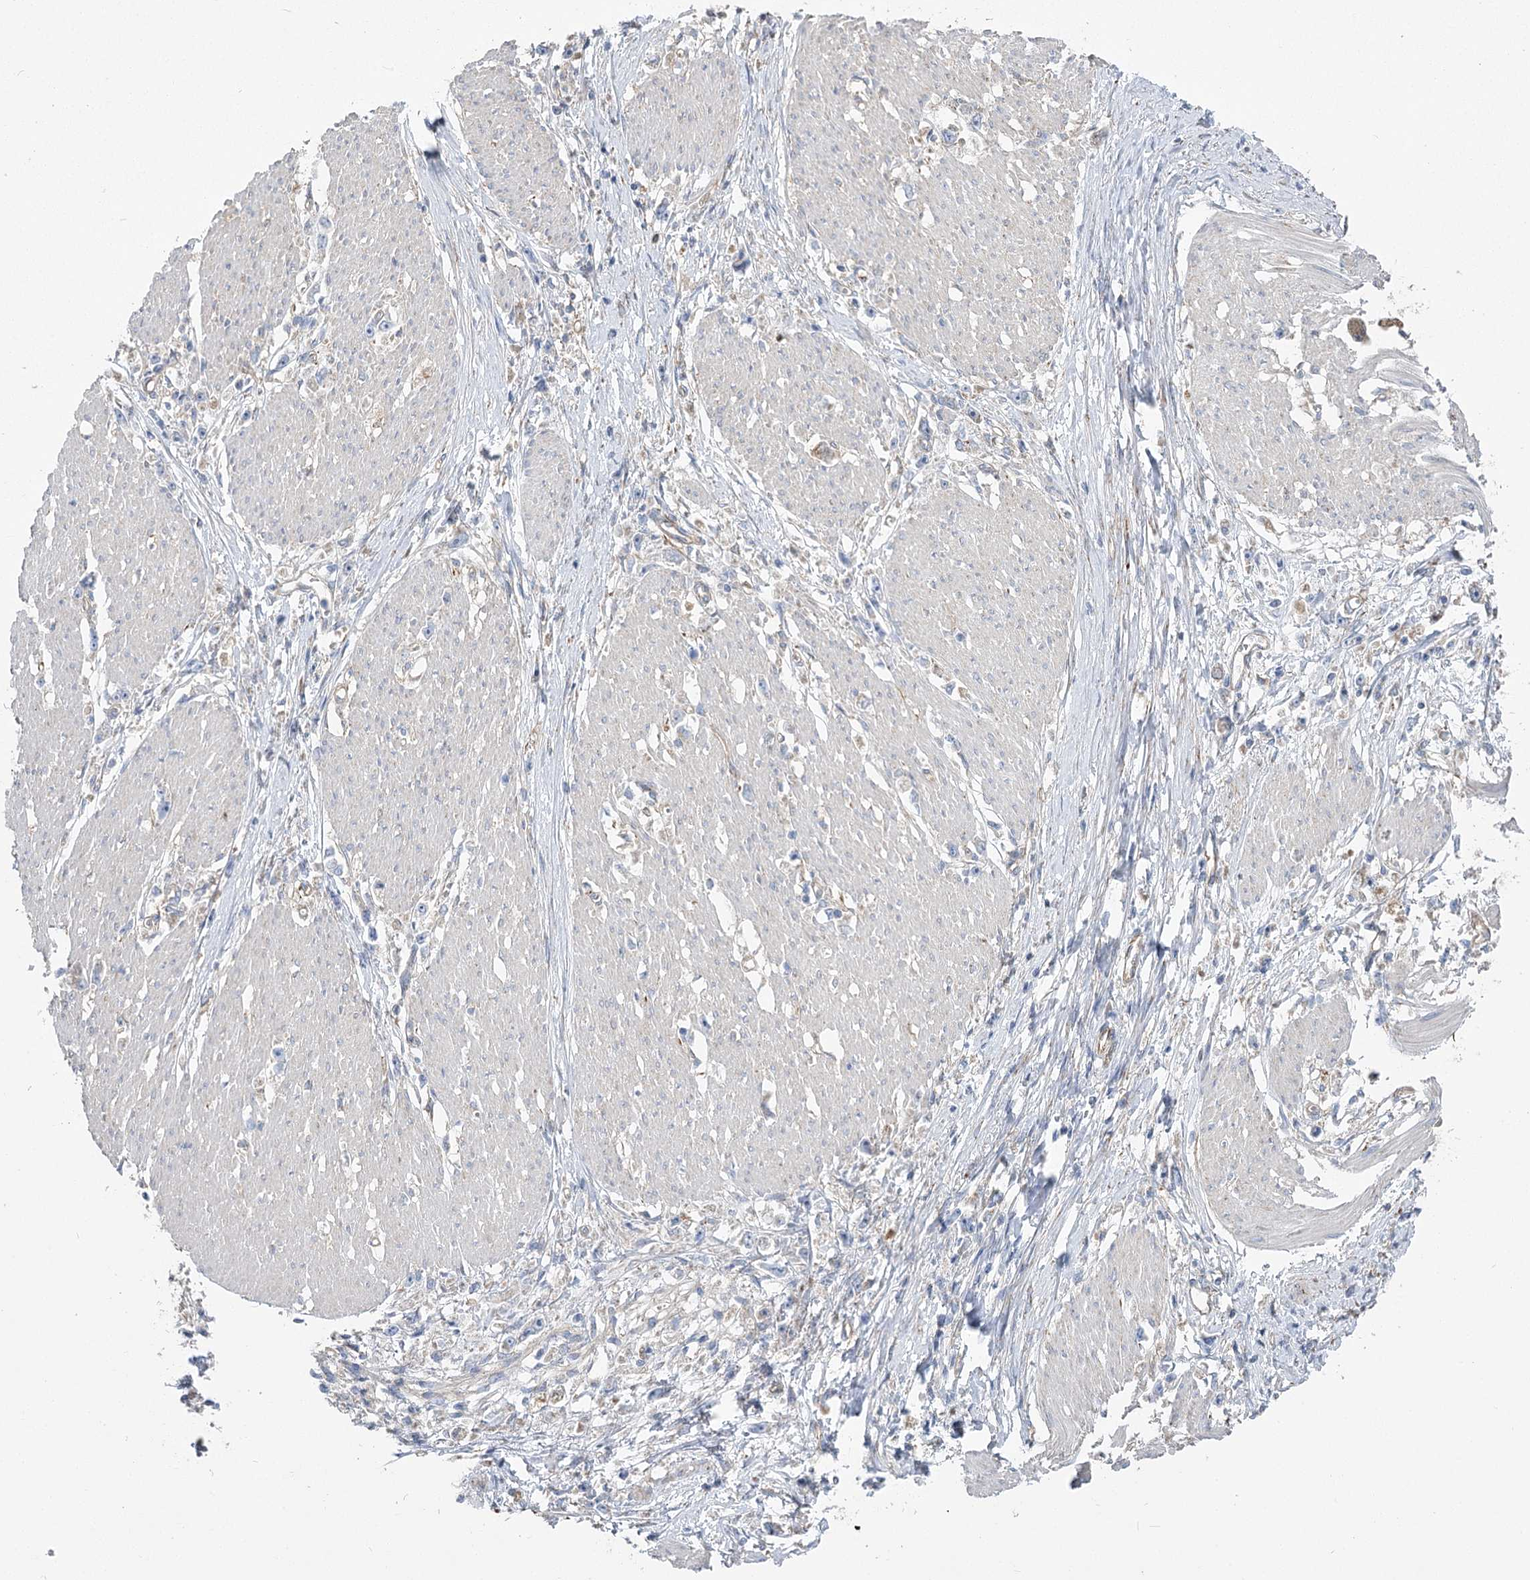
{"staining": {"intensity": "negative", "quantity": "none", "location": "none"}, "tissue": "stomach cancer", "cell_type": "Tumor cells", "image_type": "cancer", "snomed": [{"axis": "morphology", "description": "Adenocarcinoma, NOS"}, {"axis": "topography", "description": "Stomach"}], "caption": "The IHC photomicrograph has no significant positivity in tumor cells of stomach adenocarcinoma tissue.", "gene": "RMDN2", "patient": {"sex": "female", "age": 59}}